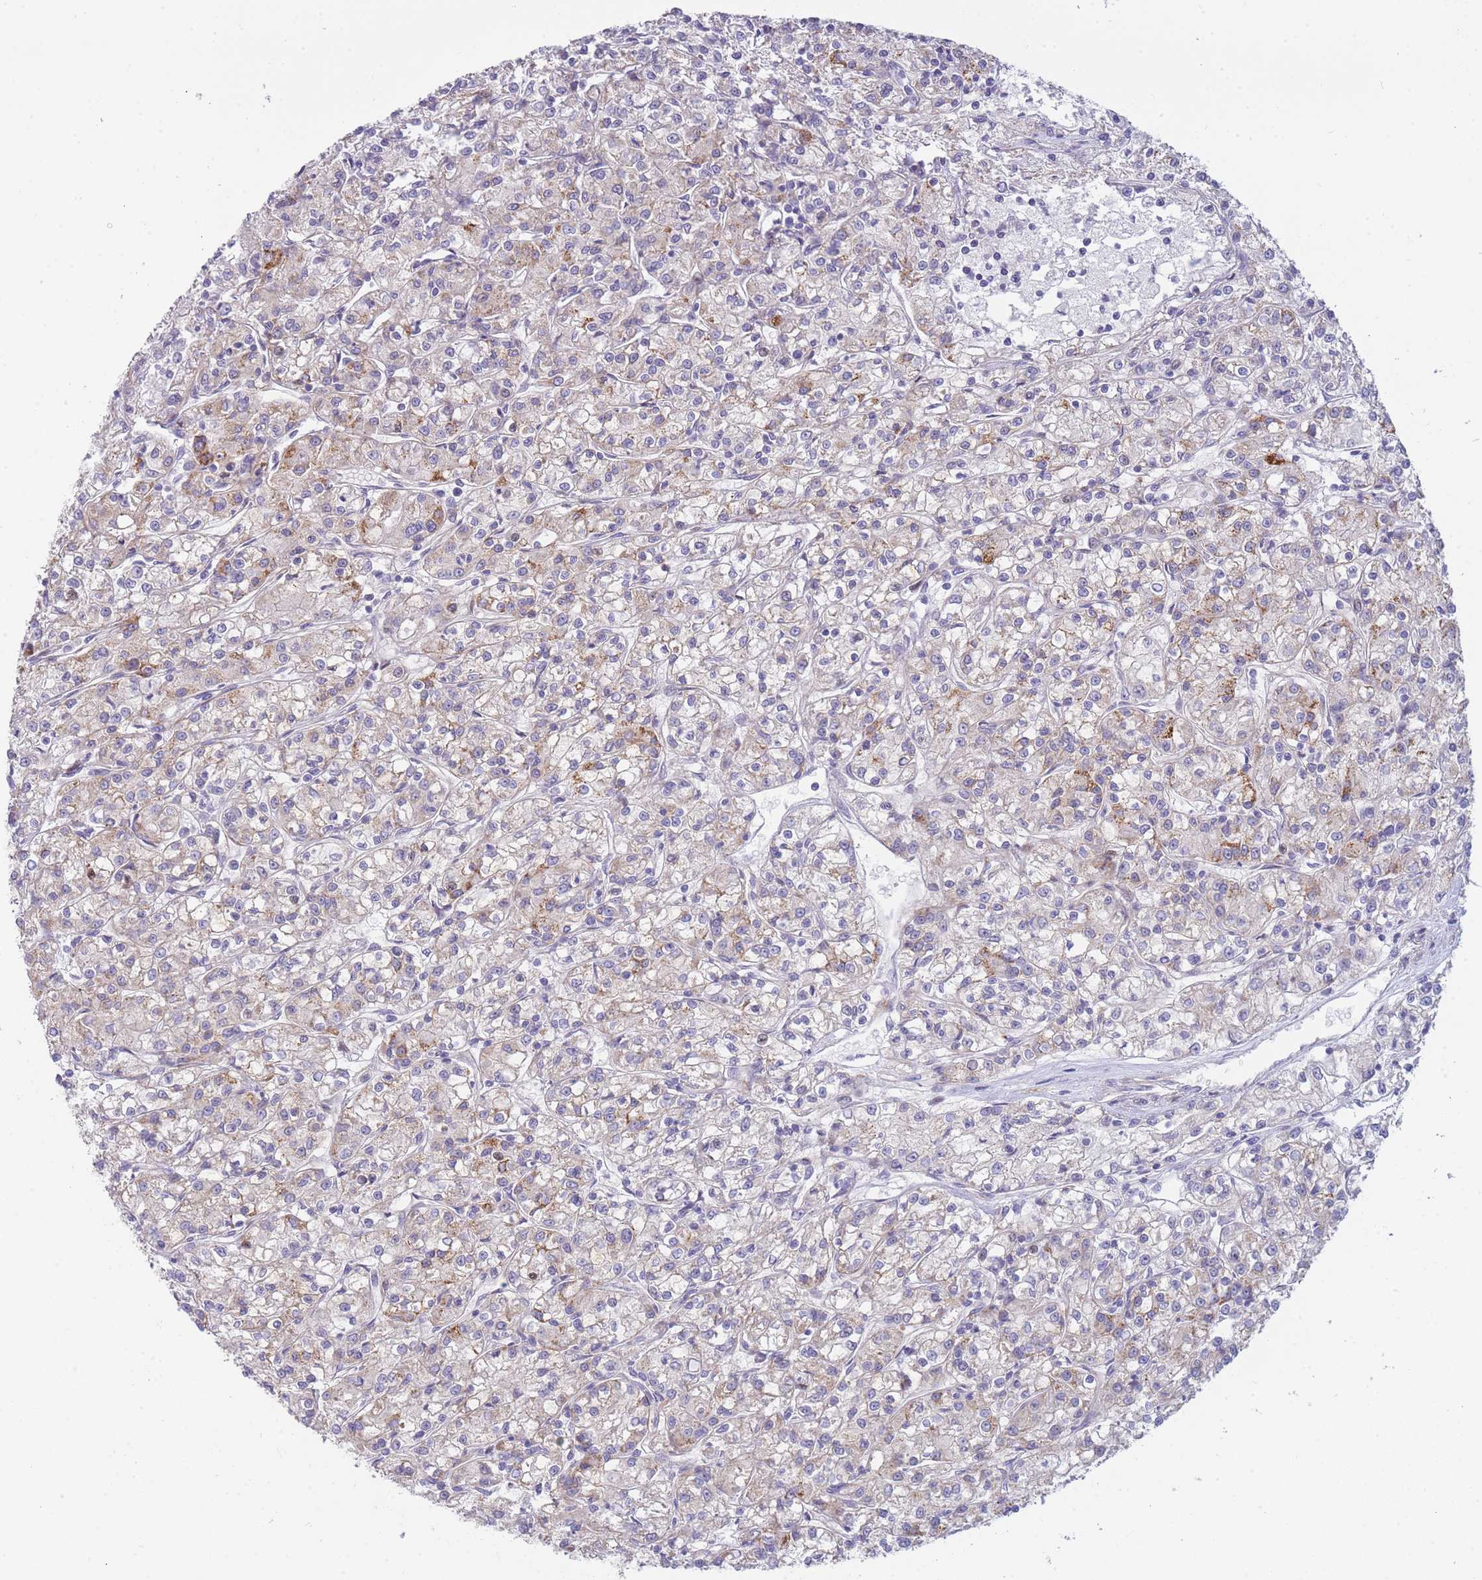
{"staining": {"intensity": "weak", "quantity": "<25%", "location": "cytoplasmic/membranous"}, "tissue": "renal cancer", "cell_type": "Tumor cells", "image_type": "cancer", "snomed": [{"axis": "morphology", "description": "Adenocarcinoma, NOS"}, {"axis": "topography", "description": "Kidney"}], "caption": "An immunohistochemistry histopathology image of renal cancer (adenocarcinoma) is shown. There is no staining in tumor cells of renal cancer (adenocarcinoma).", "gene": "ATP5MC2", "patient": {"sex": "female", "age": 59}}